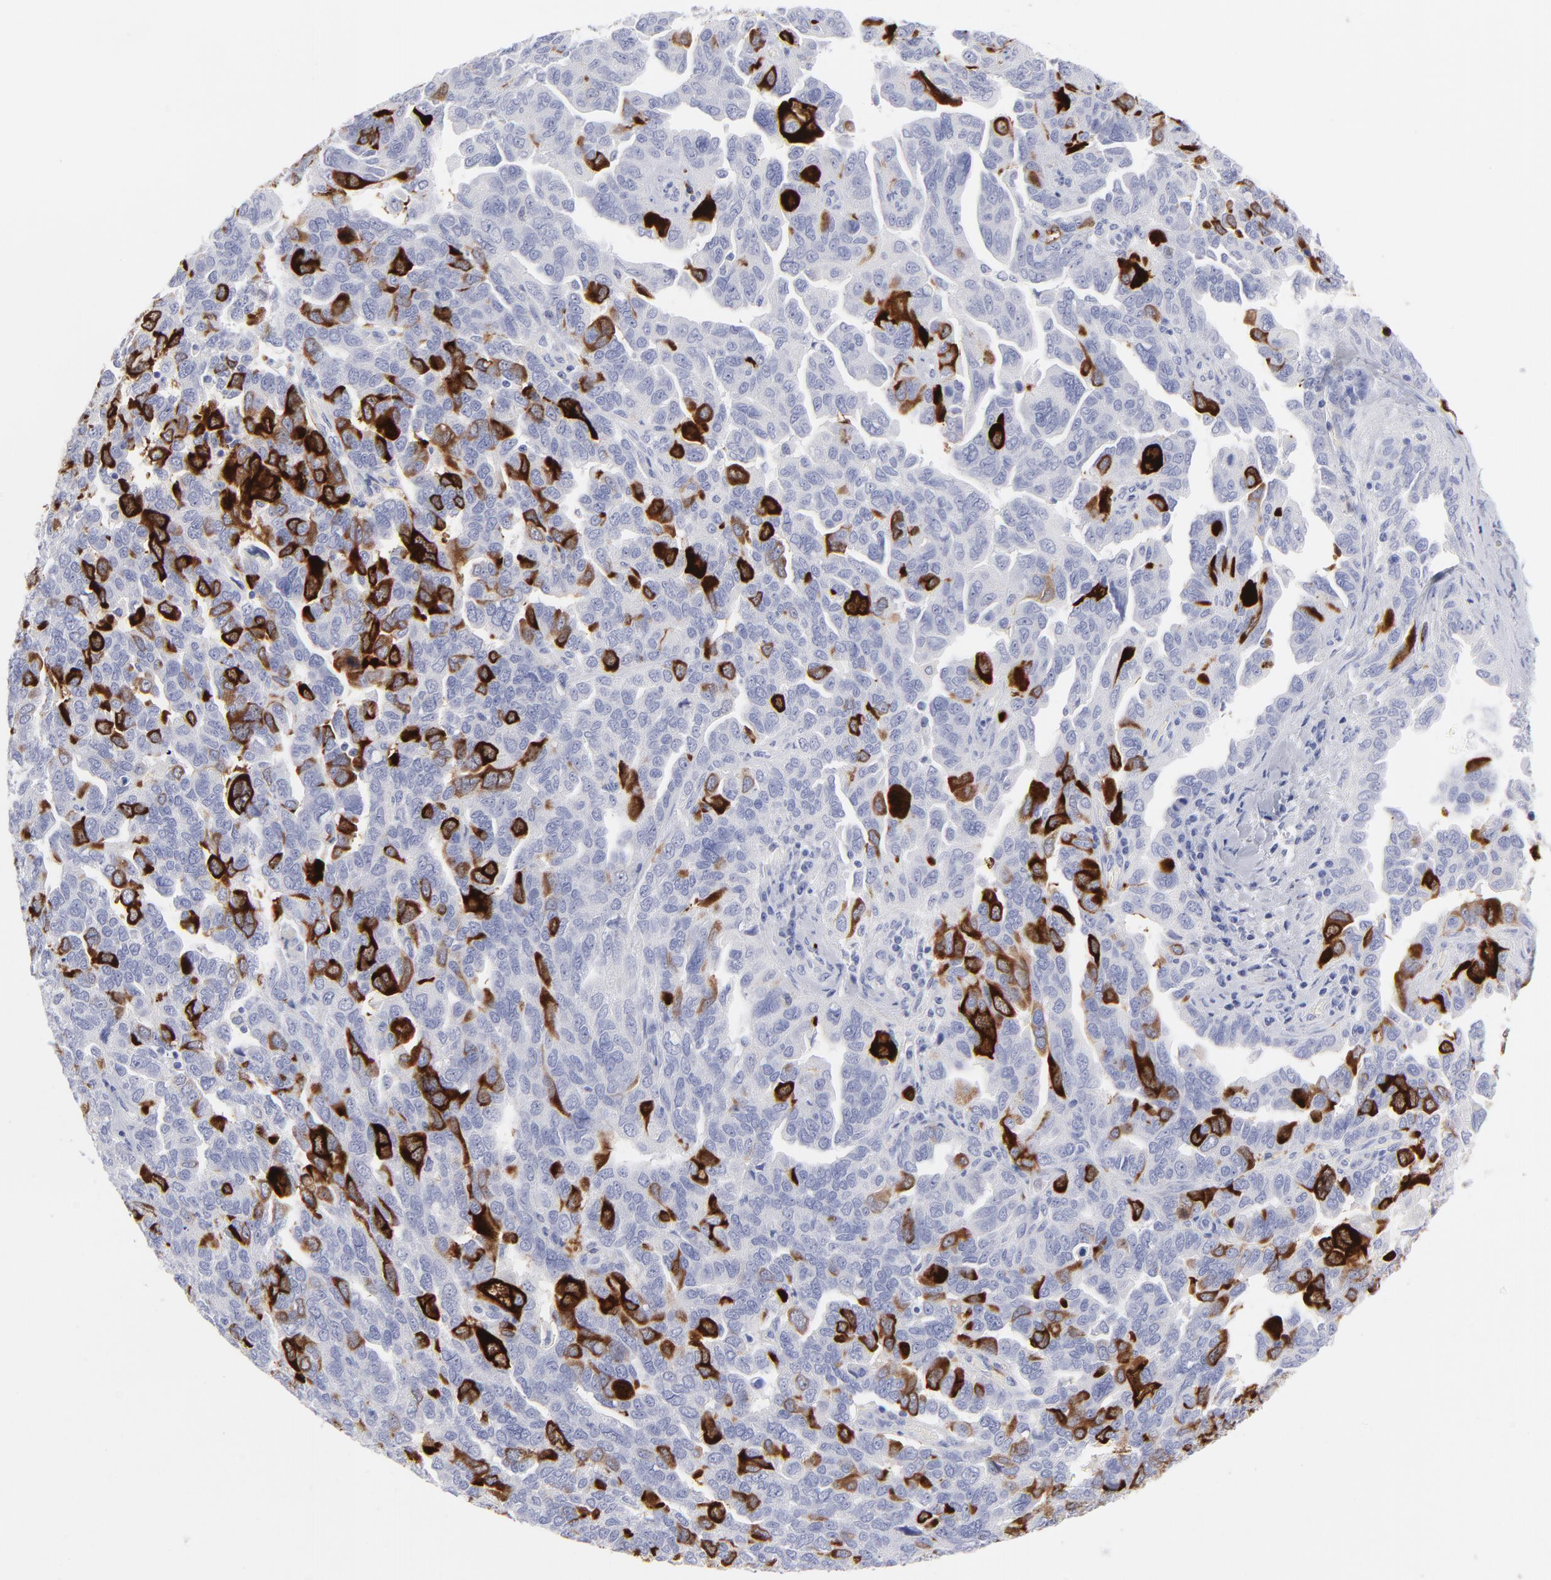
{"staining": {"intensity": "strong", "quantity": "25%-75%", "location": "cytoplasmic/membranous"}, "tissue": "ovarian cancer", "cell_type": "Tumor cells", "image_type": "cancer", "snomed": [{"axis": "morphology", "description": "Cystadenocarcinoma, serous, NOS"}, {"axis": "topography", "description": "Ovary"}], "caption": "Protein positivity by immunohistochemistry (IHC) reveals strong cytoplasmic/membranous positivity in approximately 25%-75% of tumor cells in ovarian cancer. (DAB (3,3'-diaminobenzidine) = brown stain, brightfield microscopy at high magnification).", "gene": "CCNB1", "patient": {"sex": "female", "age": 64}}